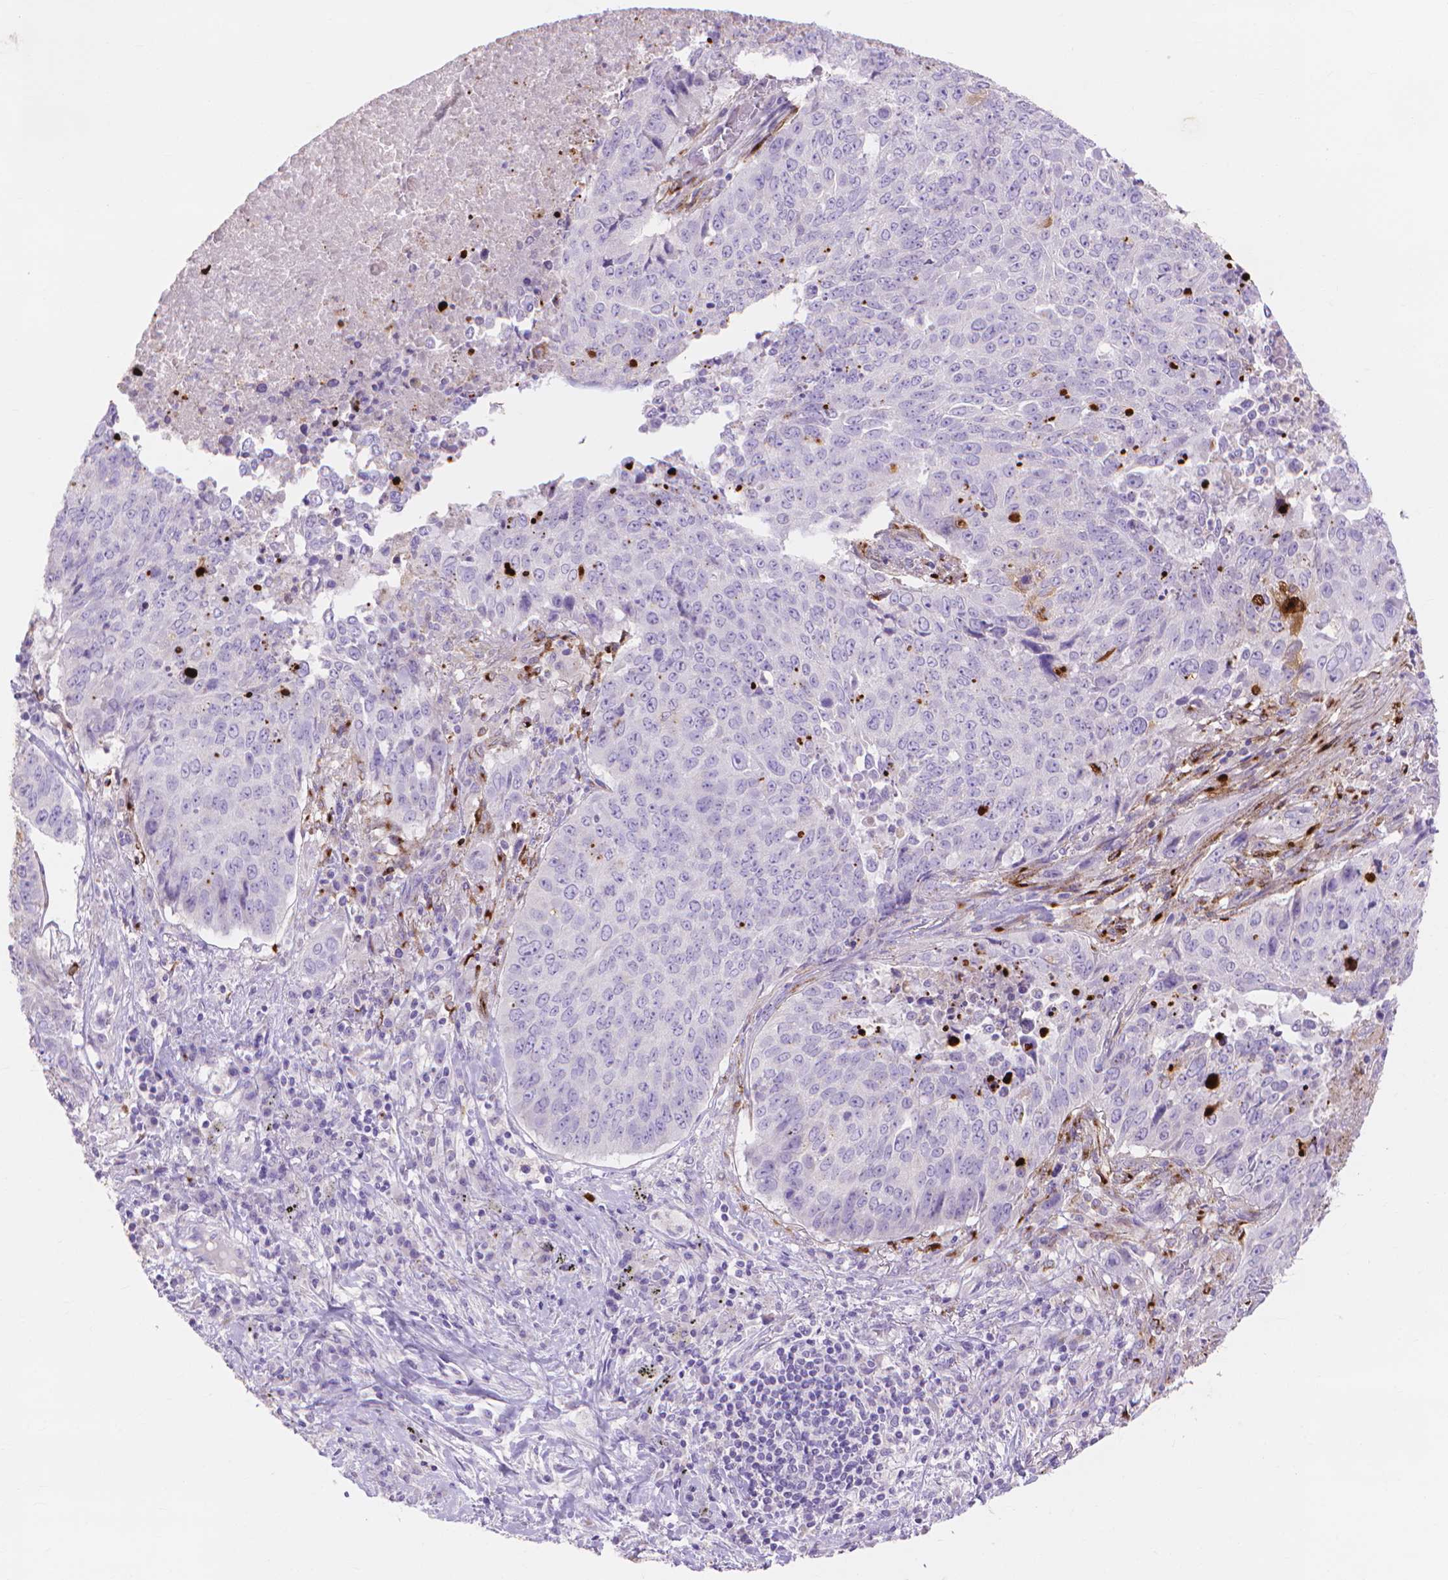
{"staining": {"intensity": "negative", "quantity": "none", "location": "none"}, "tissue": "lung cancer", "cell_type": "Tumor cells", "image_type": "cancer", "snomed": [{"axis": "morphology", "description": "Normal tissue, NOS"}, {"axis": "morphology", "description": "Squamous cell carcinoma, NOS"}, {"axis": "topography", "description": "Bronchus"}, {"axis": "topography", "description": "Lung"}], "caption": "Tumor cells are negative for protein expression in human lung cancer. (DAB (3,3'-diaminobenzidine) immunohistochemistry (IHC) visualized using brightfield microscopy, high magnification).", "gene": "MMP11", "patient": {"sex": "male", "age": 64}}